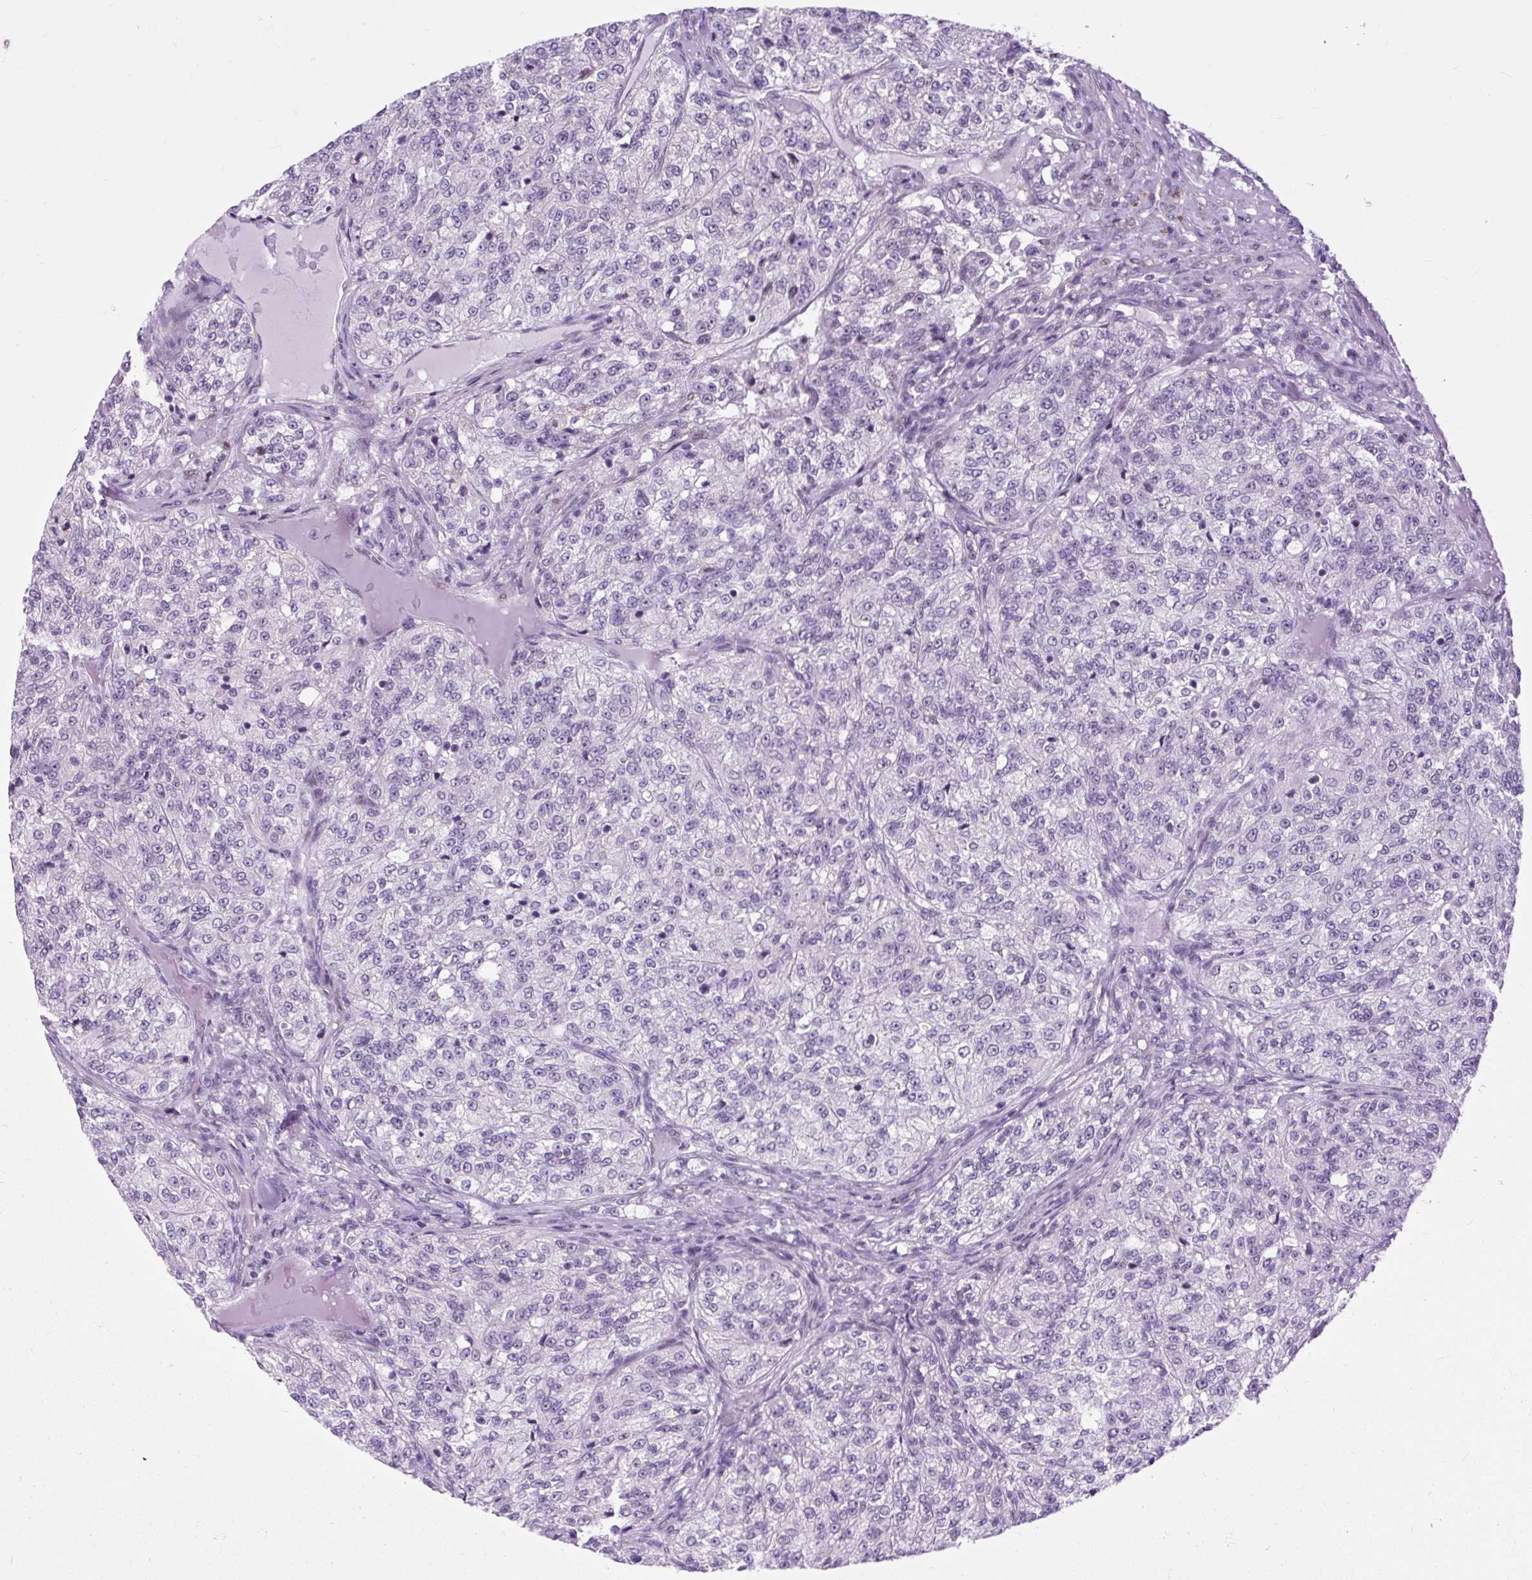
{"staining": {"intensity": "negative", "quantity": "none", "location": "none"}, "tissue": "renal cancer", "cell_type": "Tumor cells", "image_type": "cancer", "snomed": [{"axis": "morphology", "description": "Adenocarcinoma, NOS"}, {"axis": "topography", "description": "Kidney"}], "caption": "This is an immunohistochemistry histopathology image of human adenocarcinoma (renal). There is no staining in tumor cells.", "gene": "CLK2", "patient": {"sex": "female", "age": 63}}